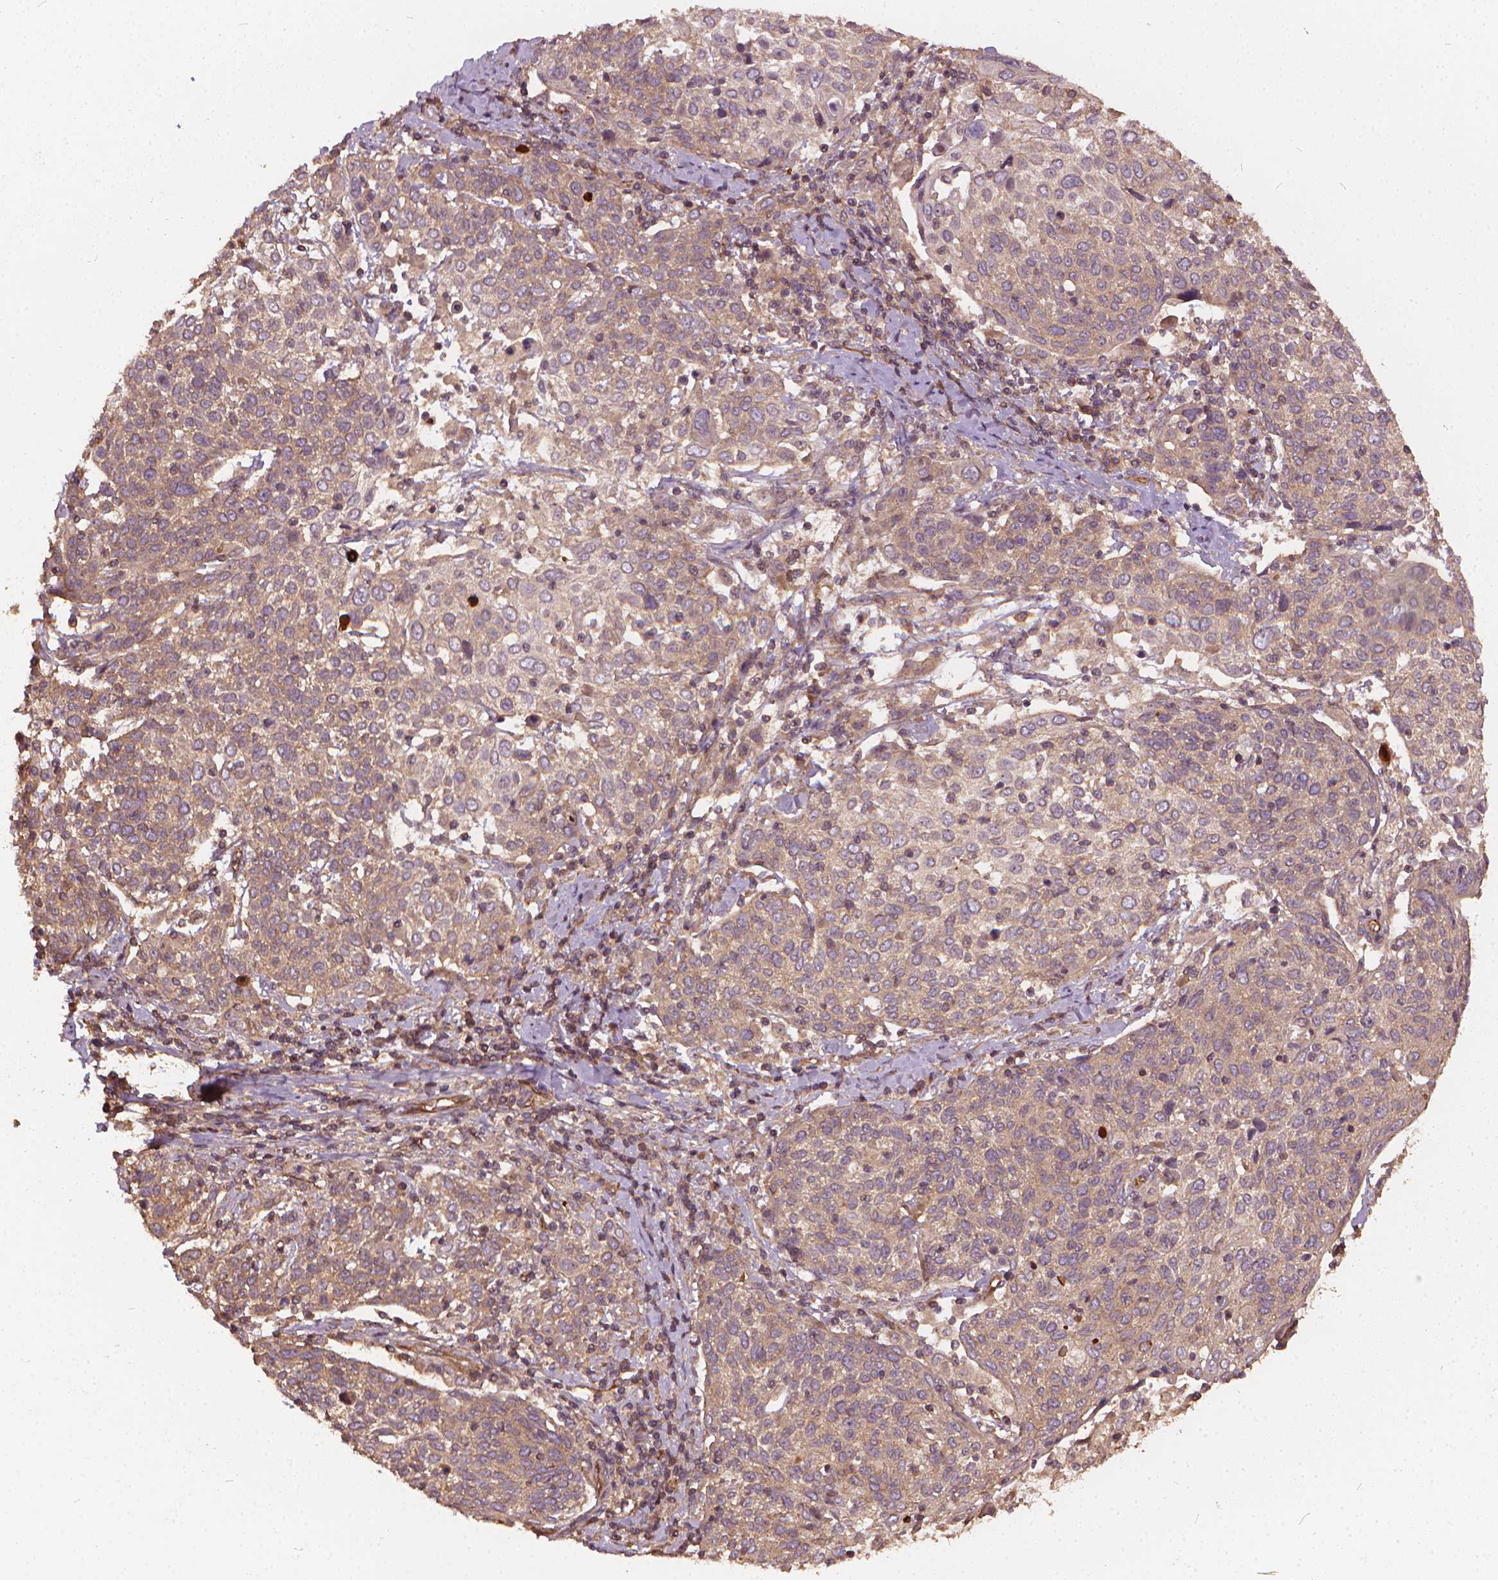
{"staining": {"intensity": "weak", "quantity": ">75%", "location": "cytoplasmic/membranous"}, "tissue": "cervical cancer", "cell_type": "Tumor cells", "image_type": "cancer", "snomed": [{"axis": "morphology", "description": "Squamous cell carcinoma, NOS"}, {"axis": "topography", "description": "Cervix"}], "caption": "DAB (3,3'-diaminobenzidine) immunohistochemical staining of squamous cell carcinoma (cervical) exhibits weak cytoplasmic/membranous protein expression in approximately >75% of tumor cells.", "gene": "UBXN2A", "patient": {"sex": "female", "age": 61}}